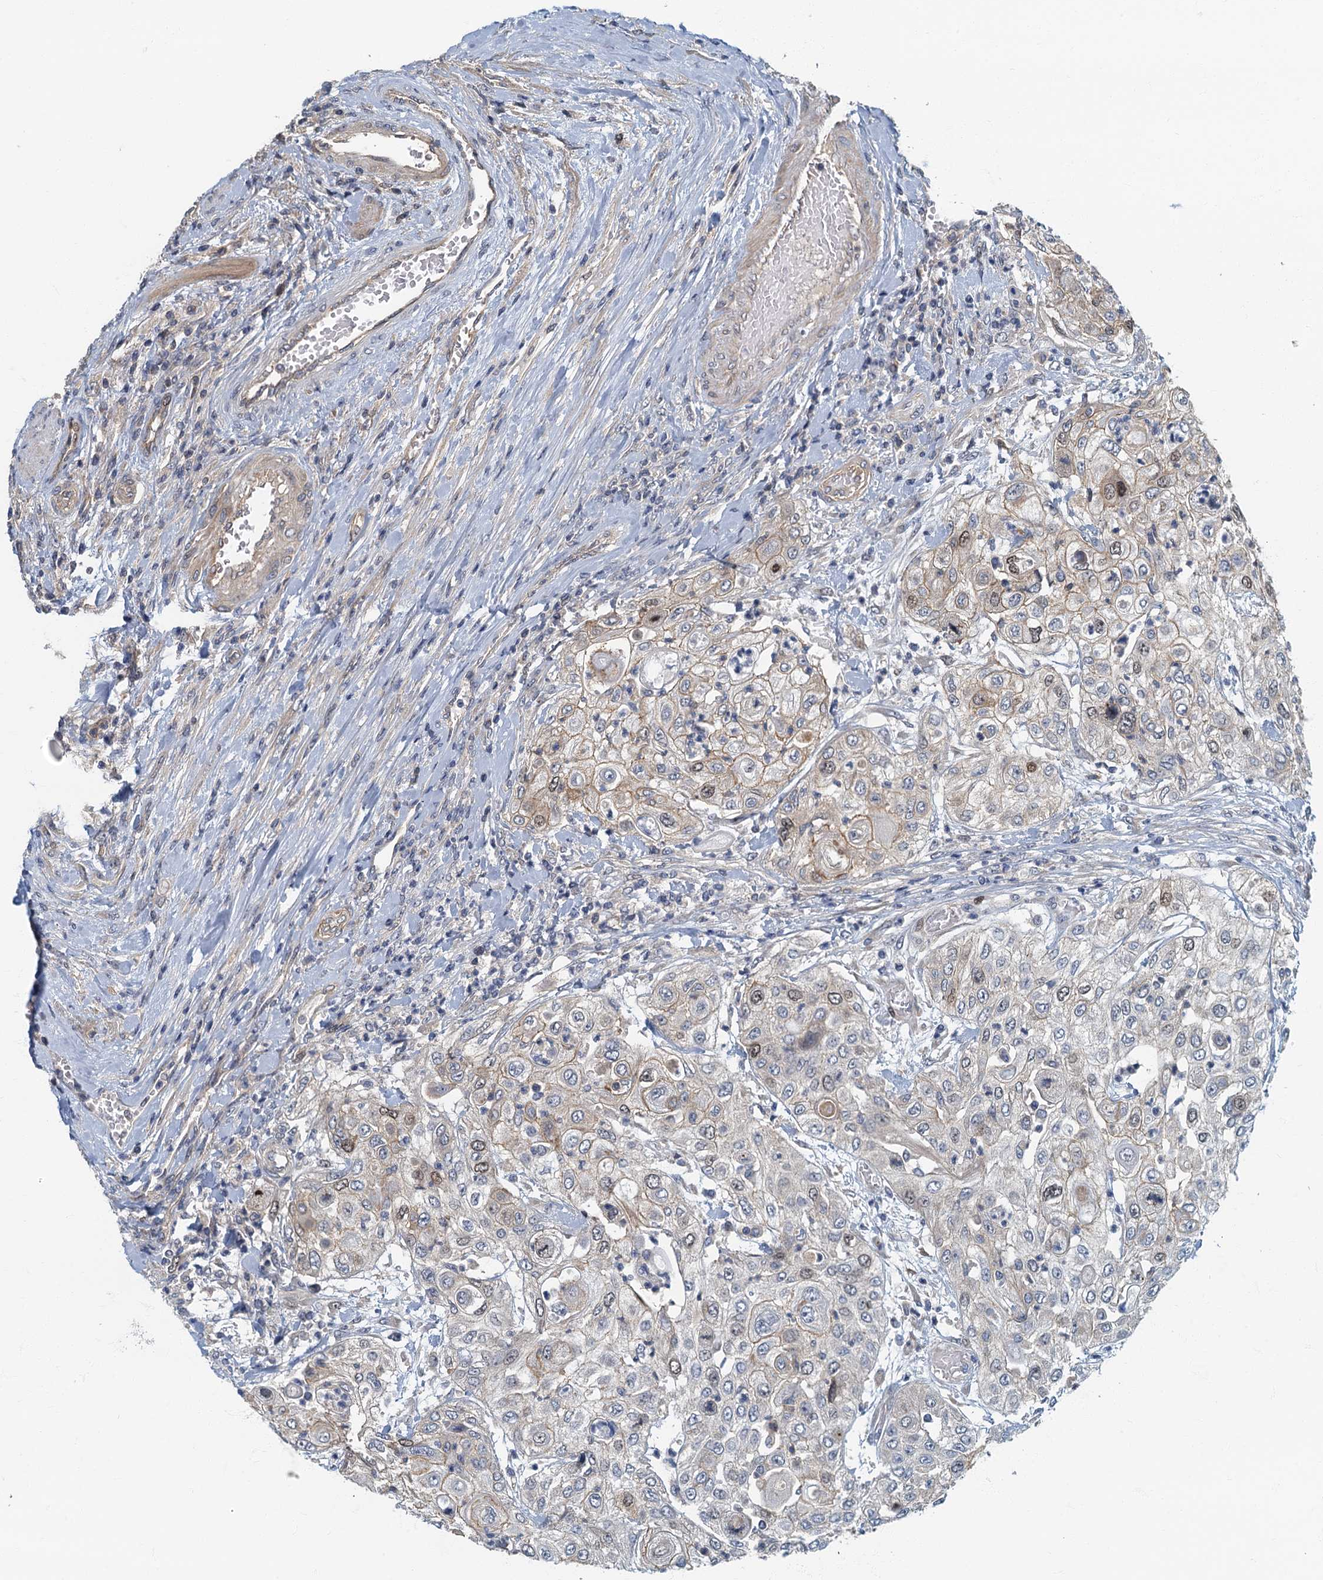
{"staining": {"intensity": "weak", "quantity": "<25%", "location": "cytoplasmic/membranous"}, "tissue": "urothelial cancer", "cell_type": "Tumor cells", "image_type": "cancer", "snomed": [{"axis": "morphology", "description": "Urothelial carcinoma, High grade"}, {"axis": "topography", "description": "Urinary bladder"}], "caption": "An immunohistochemistry (IHC) photomicrograph of urothelial carcinoma (high-grade) is shown. There is no staining in tumor cells of urothelial carcinoma (high-grade).", "gene": "CKAP2L", "patient": {"sex": "female", "age": 79}}